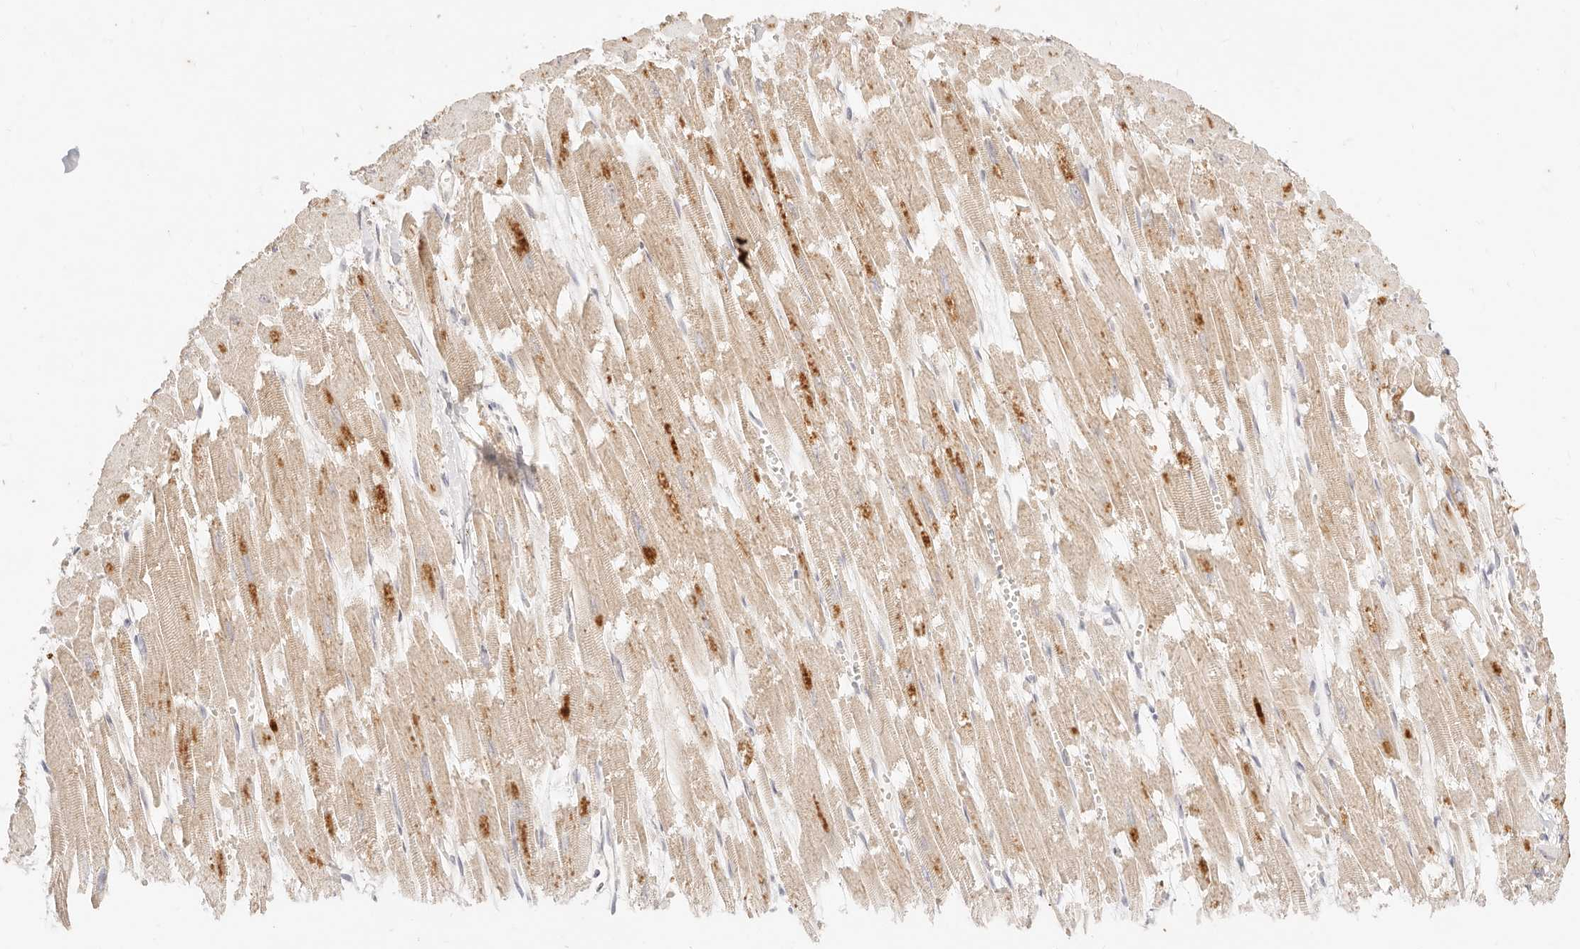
{"staining": {"intensity": "moderate", "quantity": "<25%", "location": "cytoplasmic/membranous"}, "tissue": "heart muscle", "cell_type": "Cardiomyocytes", "image_type": "normal", "snomed": [{"axis": "morphology", "description": "Normal tissue, NOS"}, {"axis": "topography", "description": "Heart"}], "caption": "Cardiomyocytes reveal moderate cytoplasmic/membranous staining in approximately <25% of cells in benign heart muscle.", "gene": "ACOX1", "patient": {"sex": "male", "age": 54}}